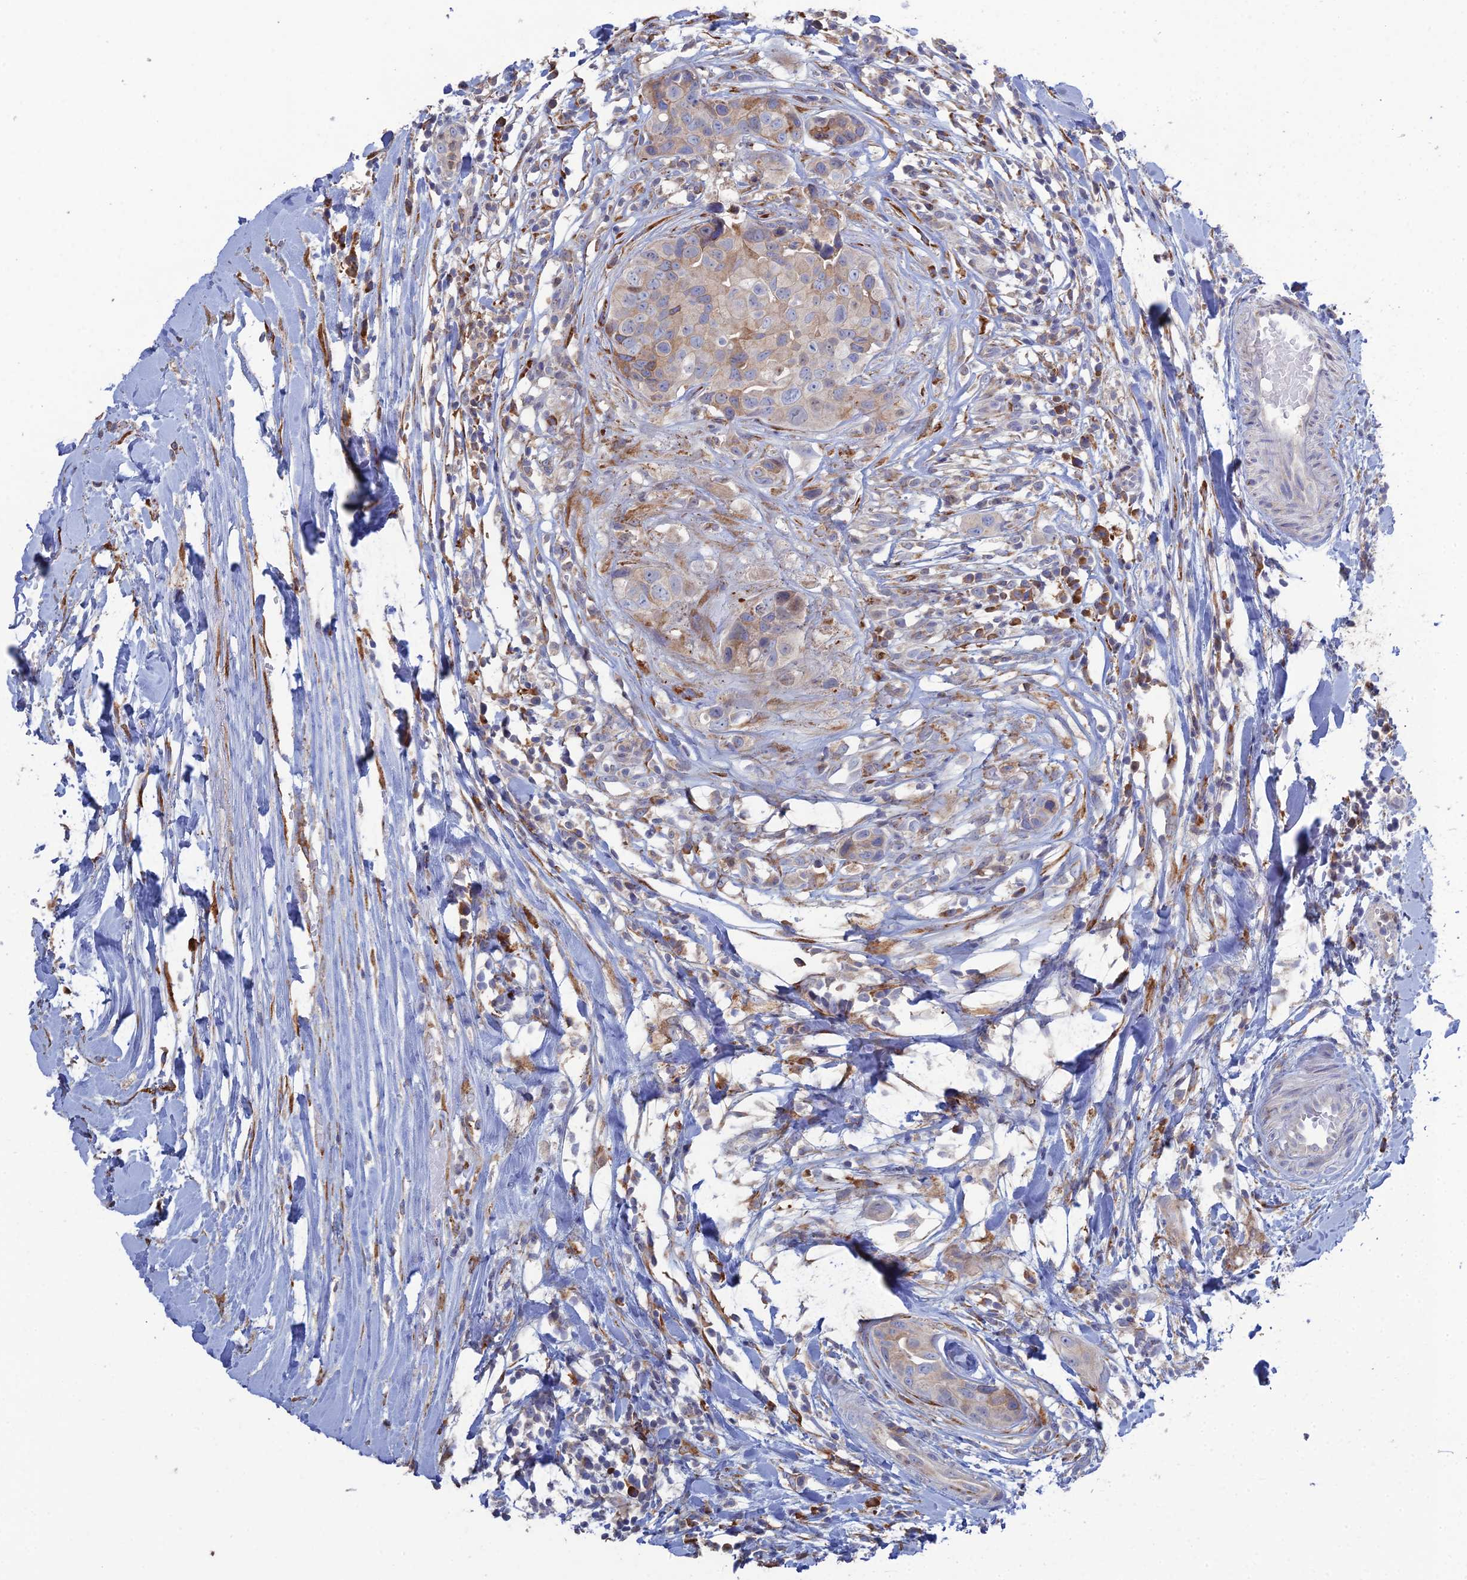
{"staining": {"intensity": "negative", "quantity": "none", "location": "none"}, "tissue": "head and neck cancer", "cell_type": "Tumor cells", "image_type": "cancer", "snomed": [{"axis": "morphology", "description": "Adenocarcinoma, NOS"}, {"axis": "morphology", "description": "Adenocarcinoma, metastatic, NOS"}, {"axis": "topography", "description": "Head-Neck"}], "caption": "An image of human head and neck cancer (metastatic adenocarcinoma) is negative for staining in tumor cells.", "gene": "TRAPPC6A", "patient": {"sex": "male", "age": 75}}